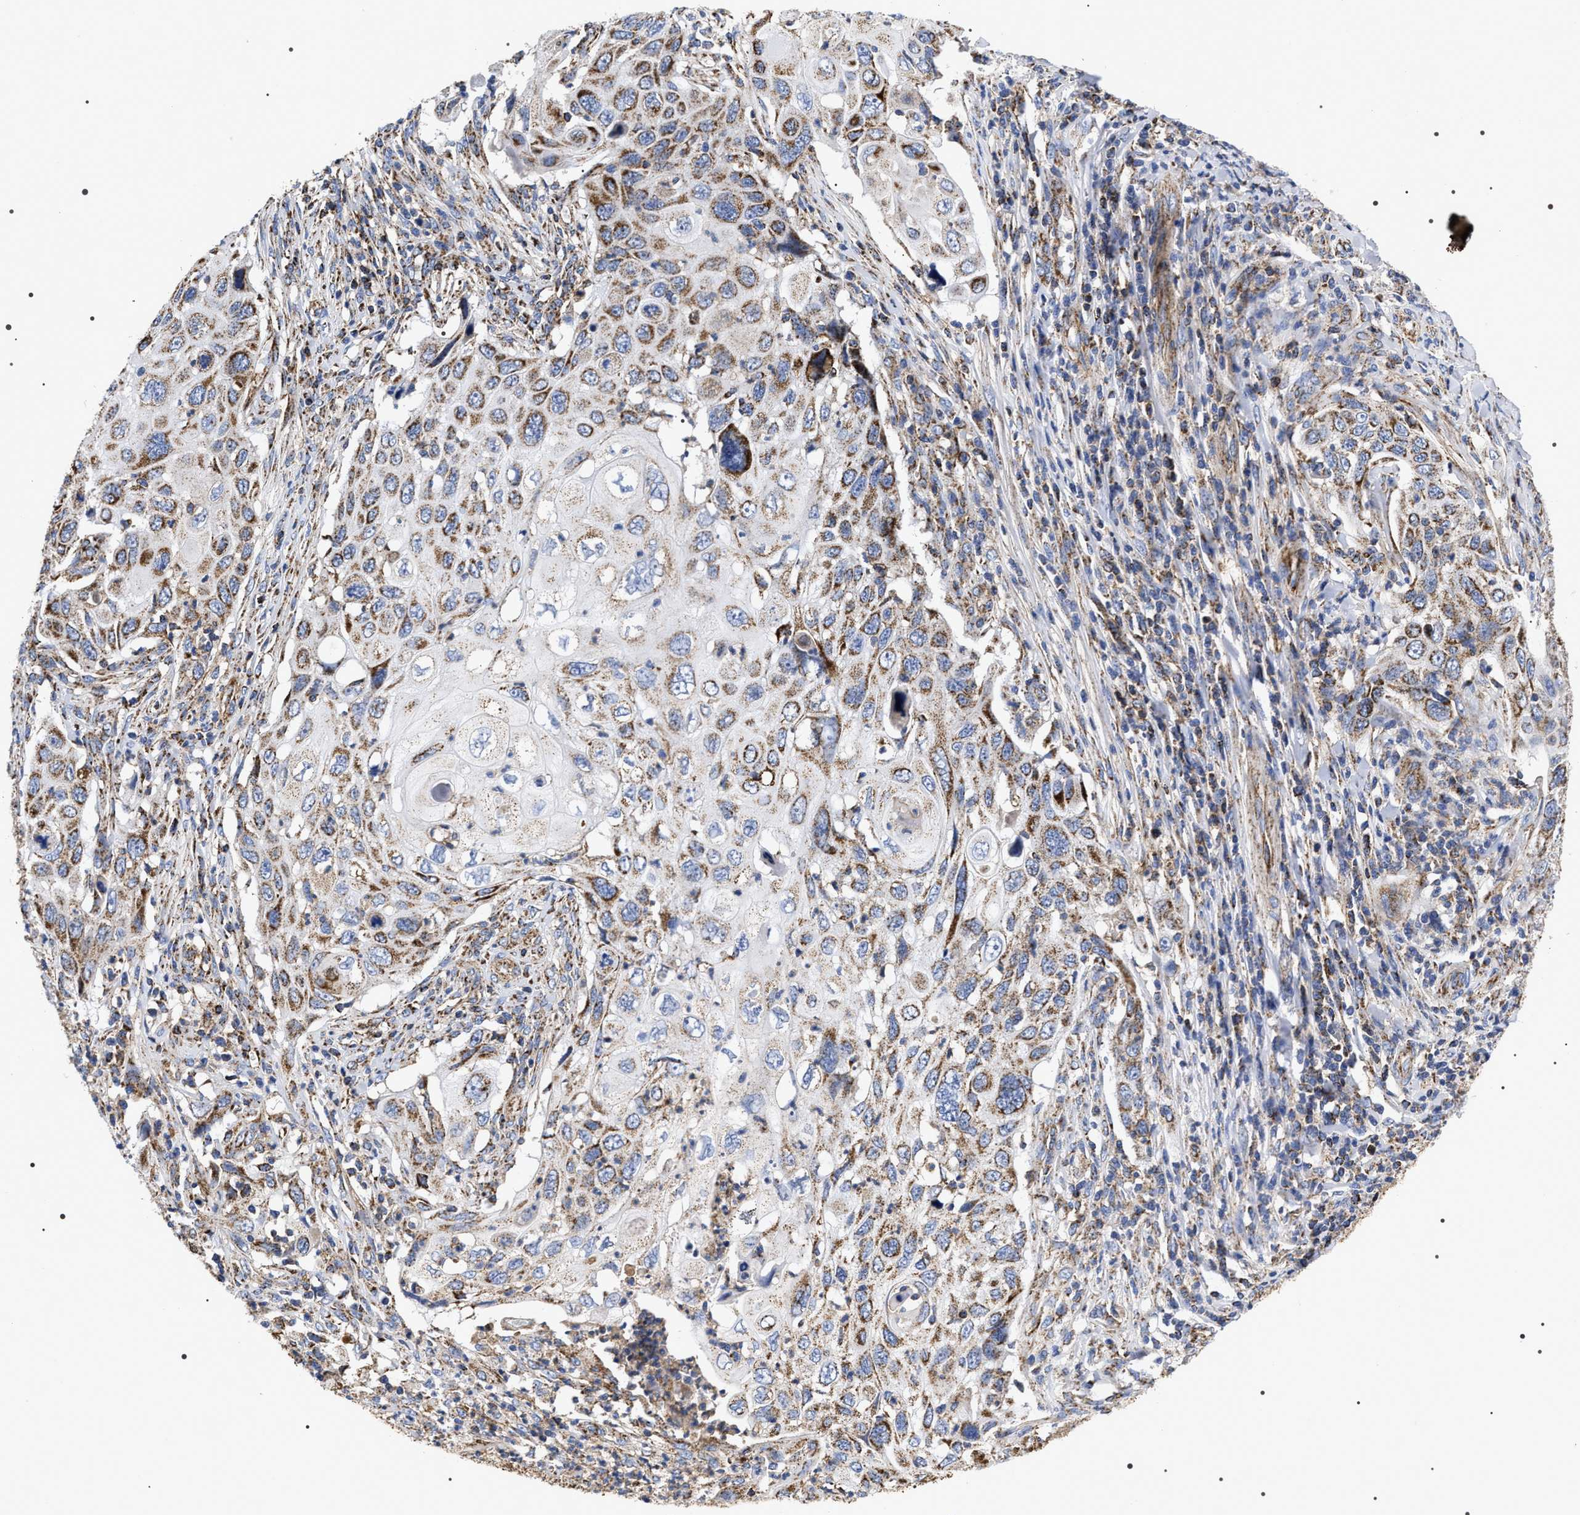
{"staining": {"intensity": "moderate", "quantity": ">75%", "location": "cytoplasmic/membranous"}, "tissue": "cervical cancer", "cell_type": "Tumor cells", "image_type": "cancer", "snomed": [{"axis": "morphology", "description": "Squamous cell carcinoma, NOS"}, {"axis": "topography", "description": "Cervix"}], "caption": "This micrograph demonstrates immunohistochemistry staining of squamous cell carcinoma (cervical), with medium moderate cytoplasmic/membranous expression in approximately >75% of tumor cells.", "gene": "COG5", "patient": {"sex": "female", "age": 70}}